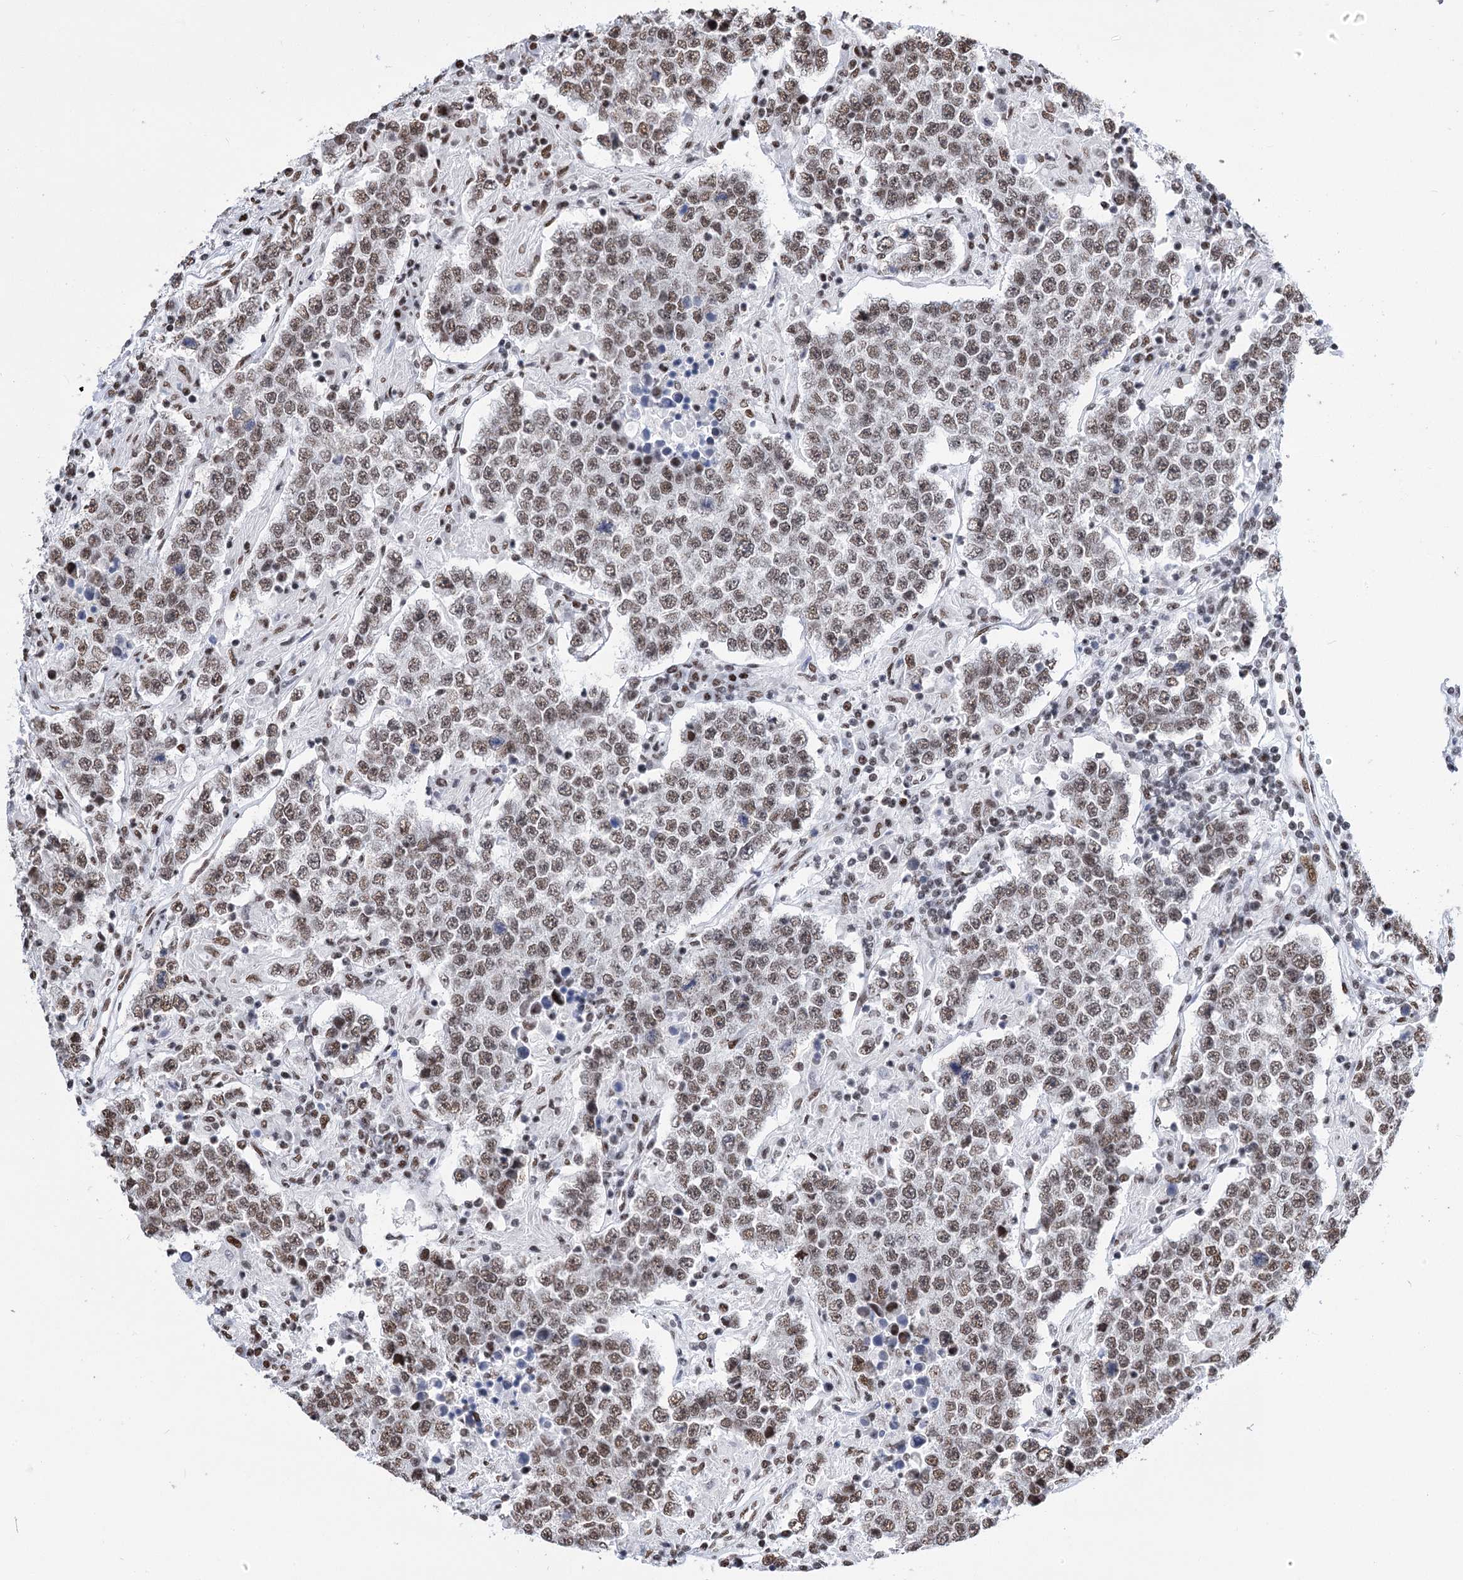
{"staining": {"intensity": "weak", "quantity": ">75%", "location": "nuclear"}, "tissue": "testis cancer", "cell_type": "Tumor cells", "image_type": "cancer", "snomed": [{"axis": "morphology", "description": "Normal tissue, NOS"}, {"axis": "morphology", "description": "Urothelial carcinoma, High grade"}, {"axis": "morphology", "description": "Seminoma, NOS"}, {"axis": "morphology", "description": "Carcinoma, Embryonal, NOS"}, {"axis": "topography", "description": "Urinary bladder"}, {"axis": "topography", "description": "Testis"}], "caption": "DAB immunohistochemical staining of human testis cancer shows weak nuclear protein positivity in about >75% of tumor cells.", "gene": "POU4F3", "patient": {"sex": "male", "age": 41}}